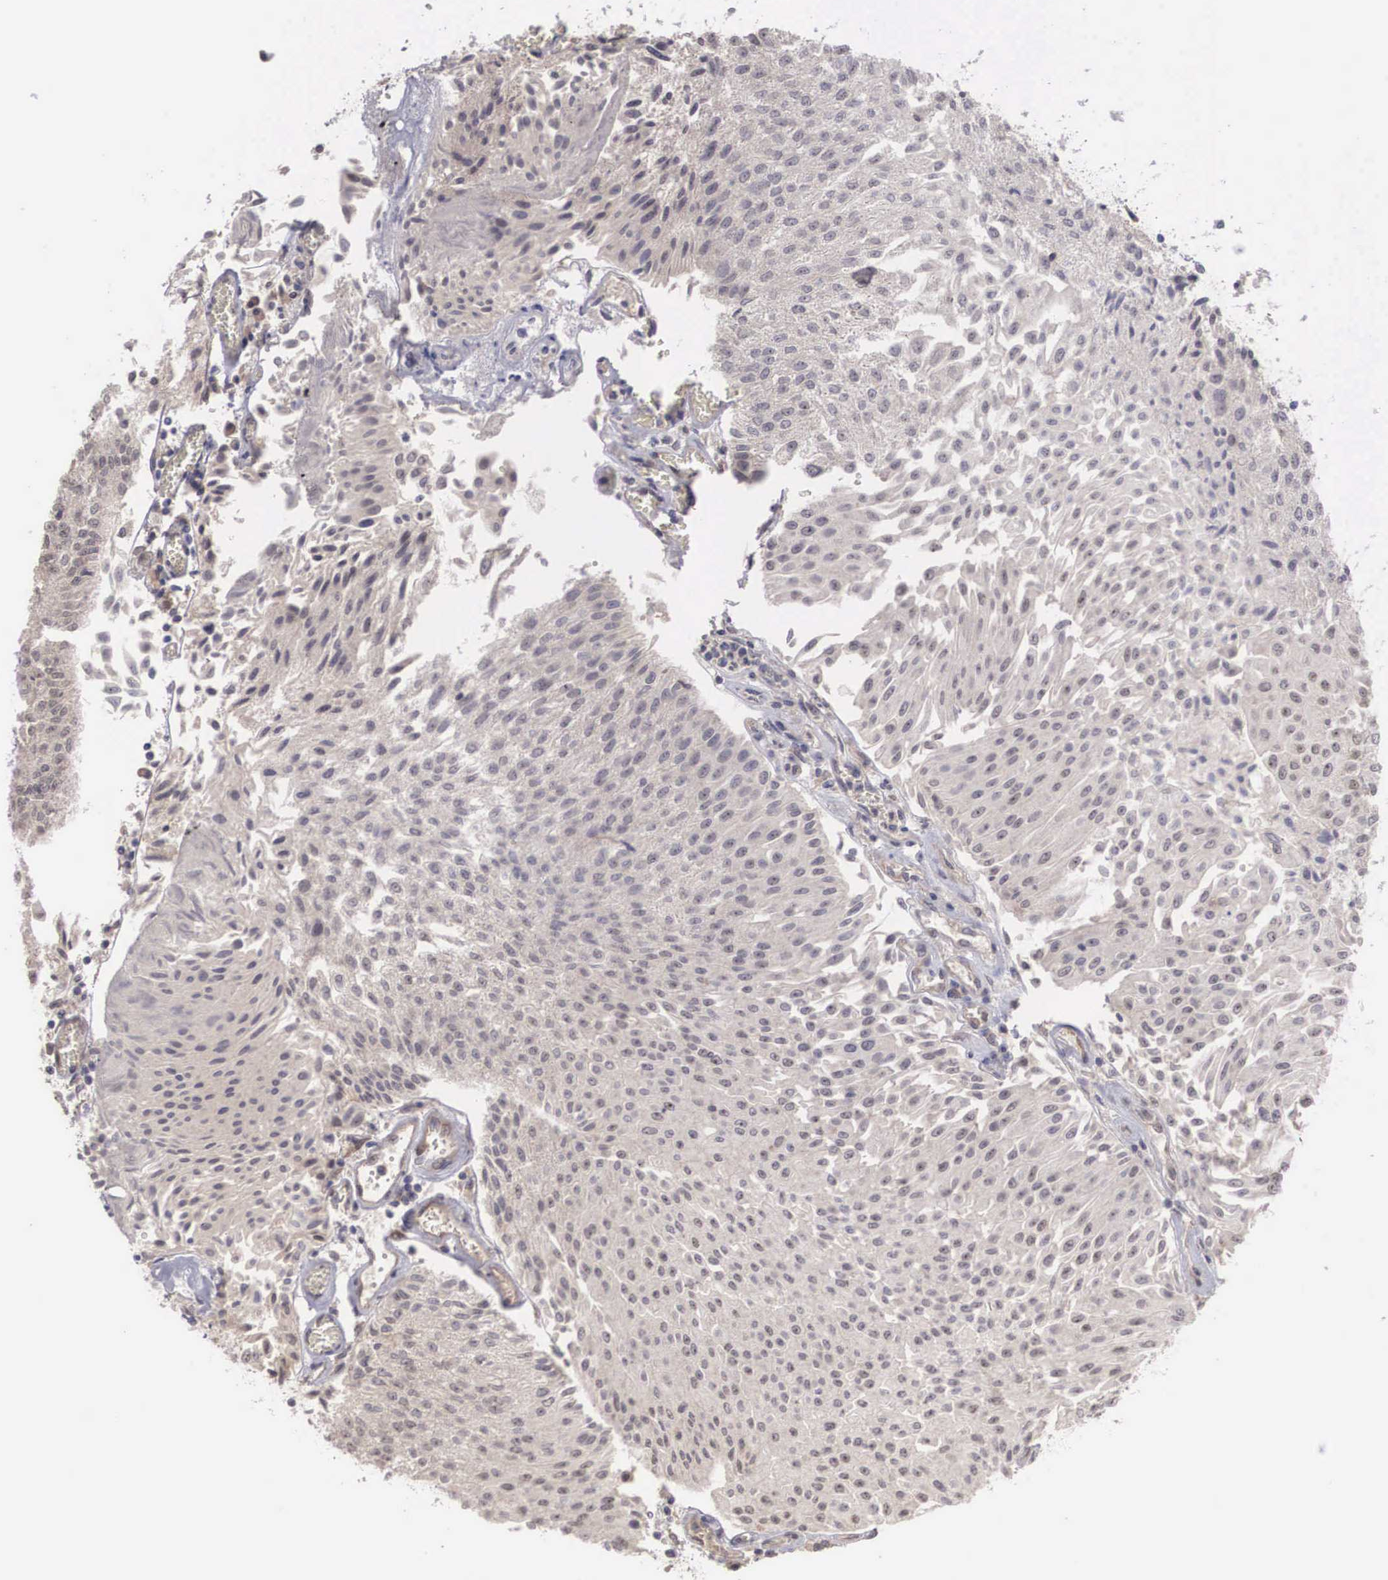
{"staining": {"intensity": "weak", "quantity": "25%-75%", "location": "cytoplasmic/membranous"}, "tissue": "urothelial cancer", "cell_type": "Tumor cells", "image_type": "cancer", "snomed": [{"axis": "morphology", "description": "Urothelial carcinoma, Low grade"}, {"axis": "topography", "description": "Urinary bladder"}], "caption": "A photomicrograph of urothelial carcinoma (low-grade) stained for a protein reveals weak cytoplasmic/membranous brown staining in tumor cells. Using DAB (3,3'-diaminobenzidine) (brown) and hematoxylin (blue) stains, captured at high magnification using brightfield microscopy.", "gene": "DNAJB7", "patient": {"sex": "male", "age": 86}}